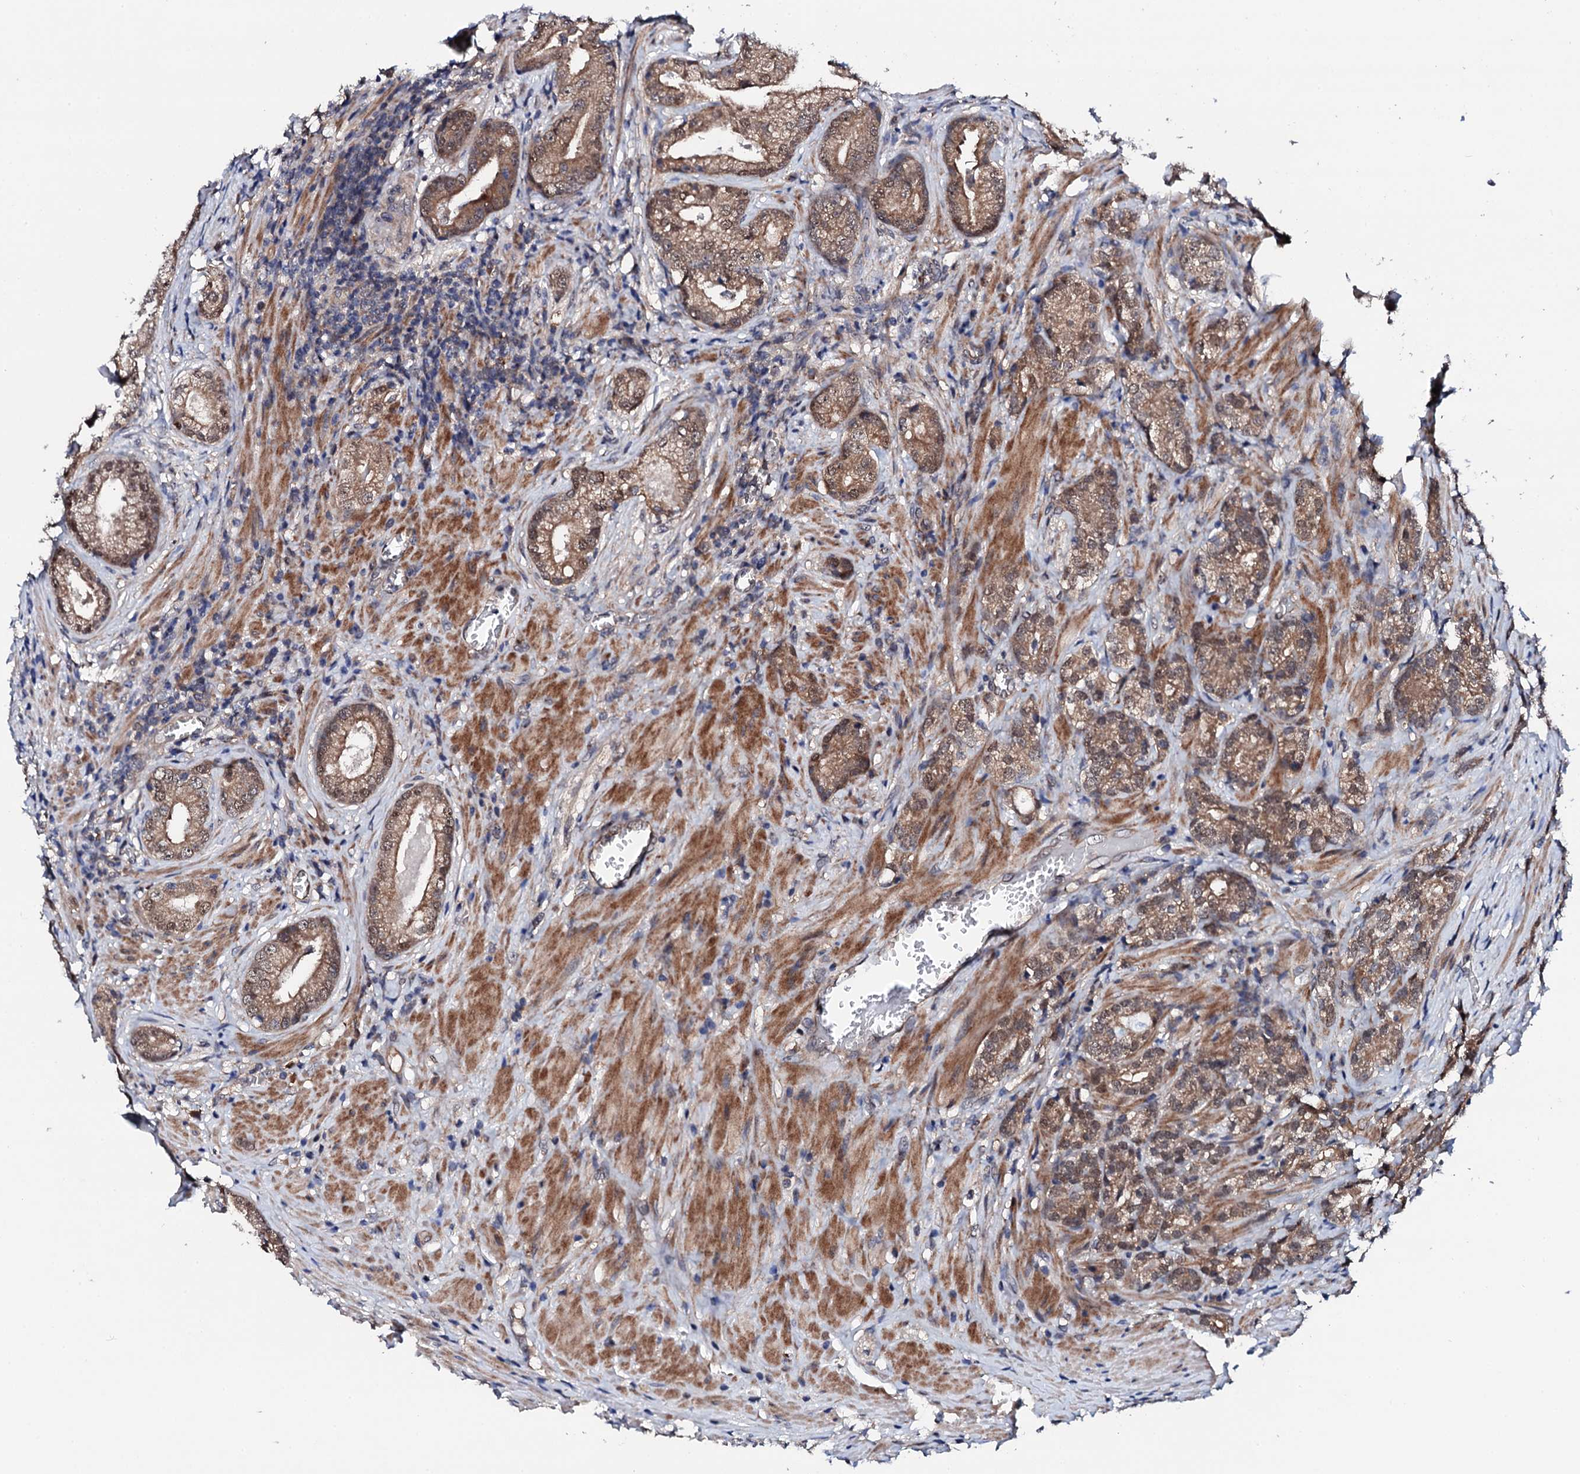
{"staining": {"intensity": "moderate", "quantity": ">75%", "location": "cytoplasmic/membranous,nuclear"}, "tissue": "prostate cancer", "cell_type": "Tumor cells", "image_type": "cancer", "snomed": [{"axis": "morphology", "description": "Adenocarcinoma, High grade"}, {"axis": "topography", "description": "Prostate"}], "caption": "Immunohistochemistry photomicrograph of prostate high-grade adenocarcinoma stained for a protein (brown), which exhibits medium levels of moderate cytoplasmic/membranous and nuclear positivity in about >75% of tumor cells.", "gene": "IP6K1", "patient": {"sex": "male", "age": 69}}